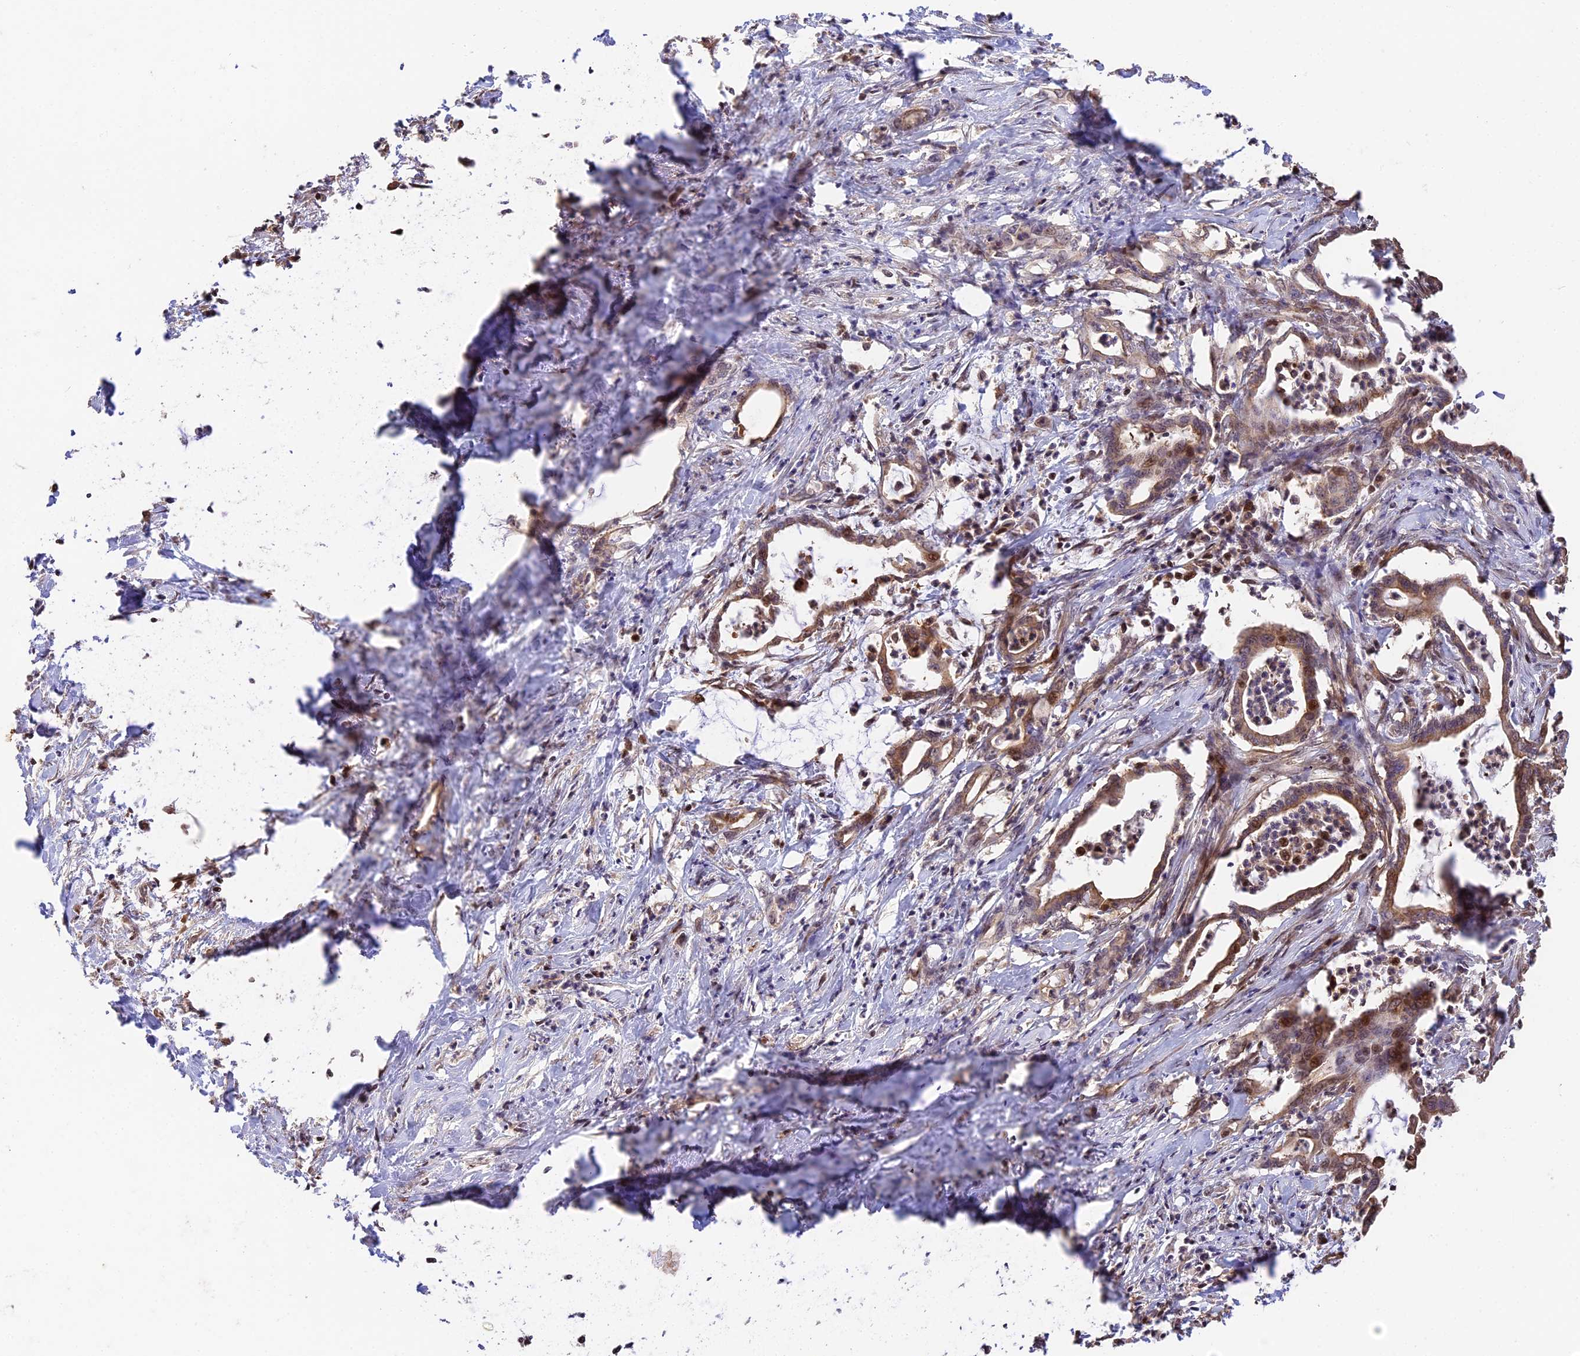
{"staining": {"intensity": "weak", "quantity": ">75%", "location": "cytoplasmic/membranous"}, "tissue": "pancreatic cancer", "cell_type": "Tumor cells", "image_type": "cancer", "snomed": [{"axis": "morphology", "description": "Adenocarcinoma, NOS"}, {"axis": "topography", "description": "Pancreas"}], "caption": "A photomicrograph of pancreatic cancer (adenocarcinoma) stained for a protein shows weak cytoplasmic/membranous brown staining in tumor cells.", "gene": "PPP1R37", "patient": {"sex": "female", "age": 55}}